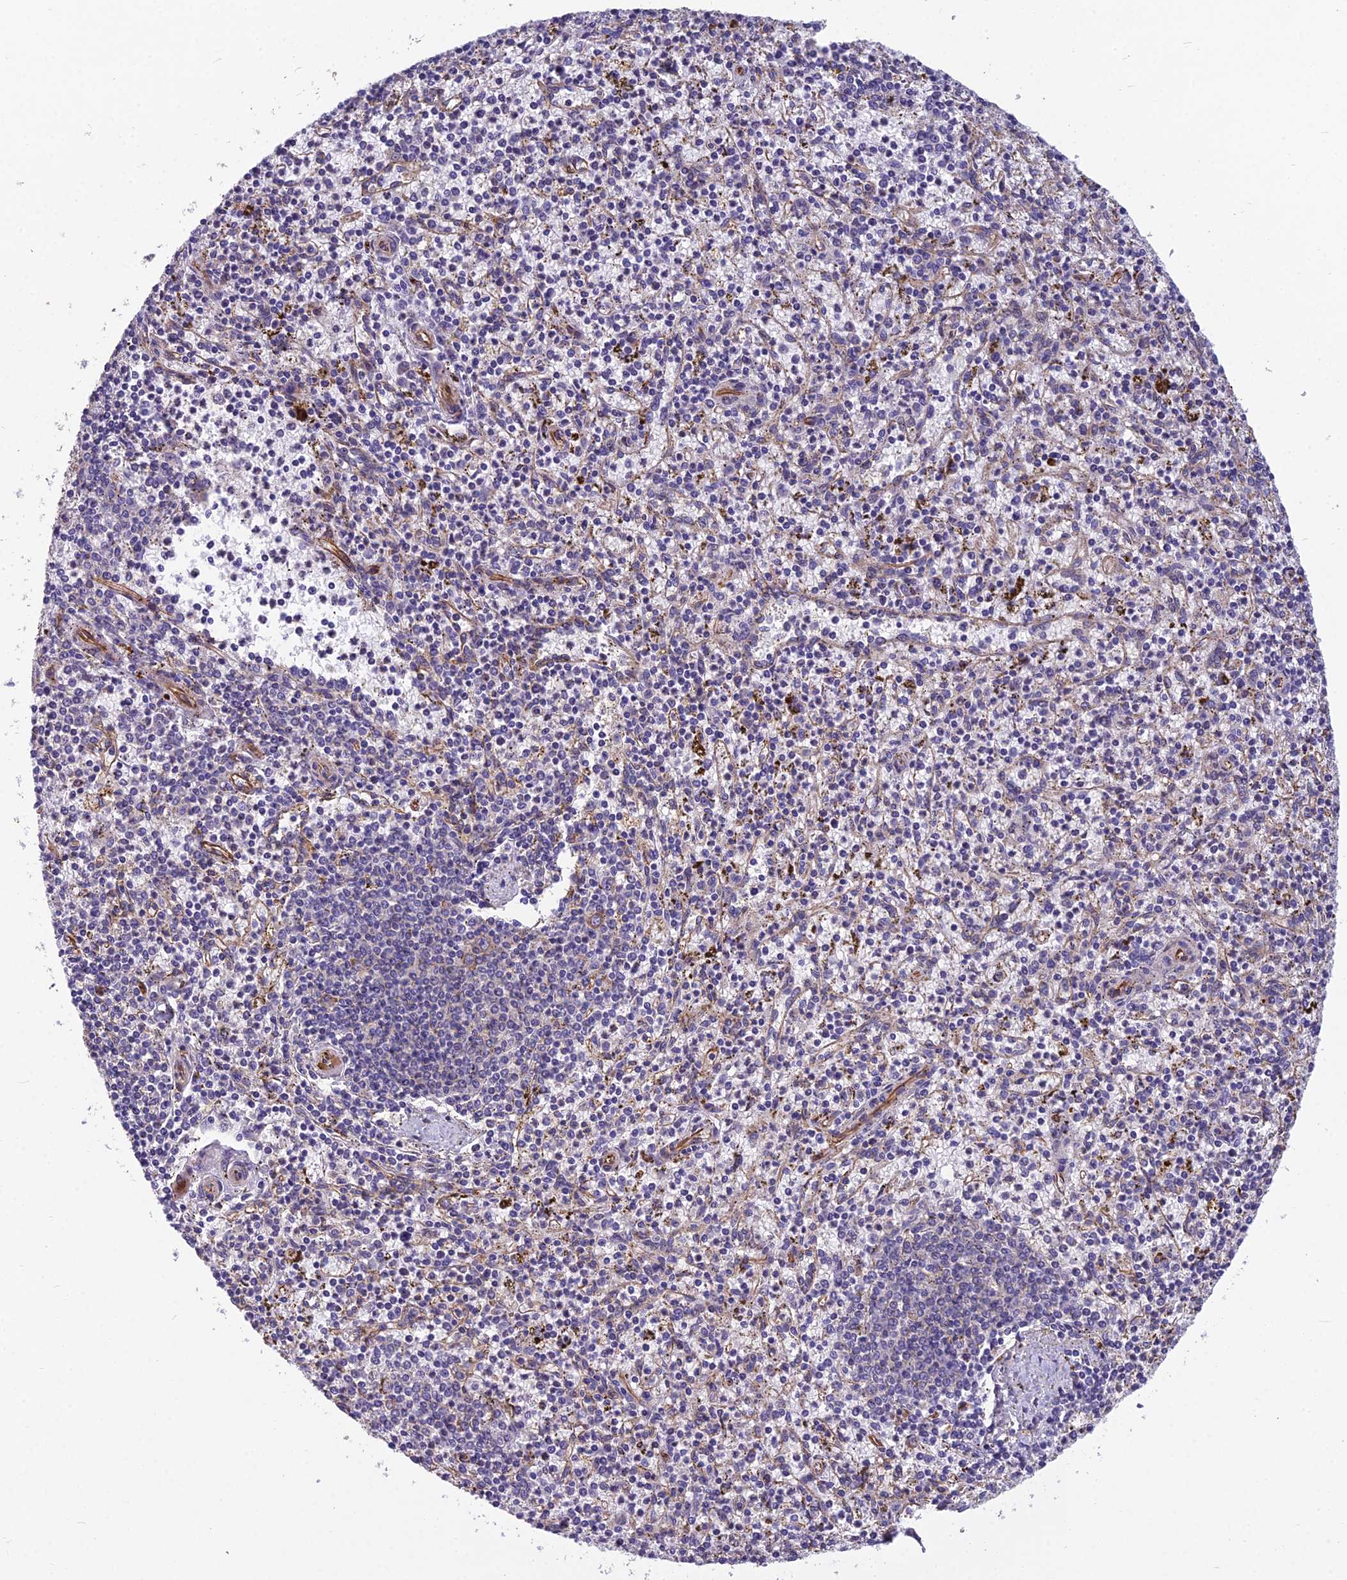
{"staining": {"intensity": "negative", "quantity": "none", "location": "none"}, "tissue": "spleen", "cell_type": "Cells in red pulp", "image_type": "normal", "snomed": [{"axis": "morphology", "description": "Normal tissue, NOS"}, {"axis": "topography", "description": "Spleen"}], "caption": "Cells in red pulp are negative for protein expression in benign human spleen. Nuclei are stained in blue.", "gene": "SPDL1", "patient": {"sex": "male", "age": 72}}